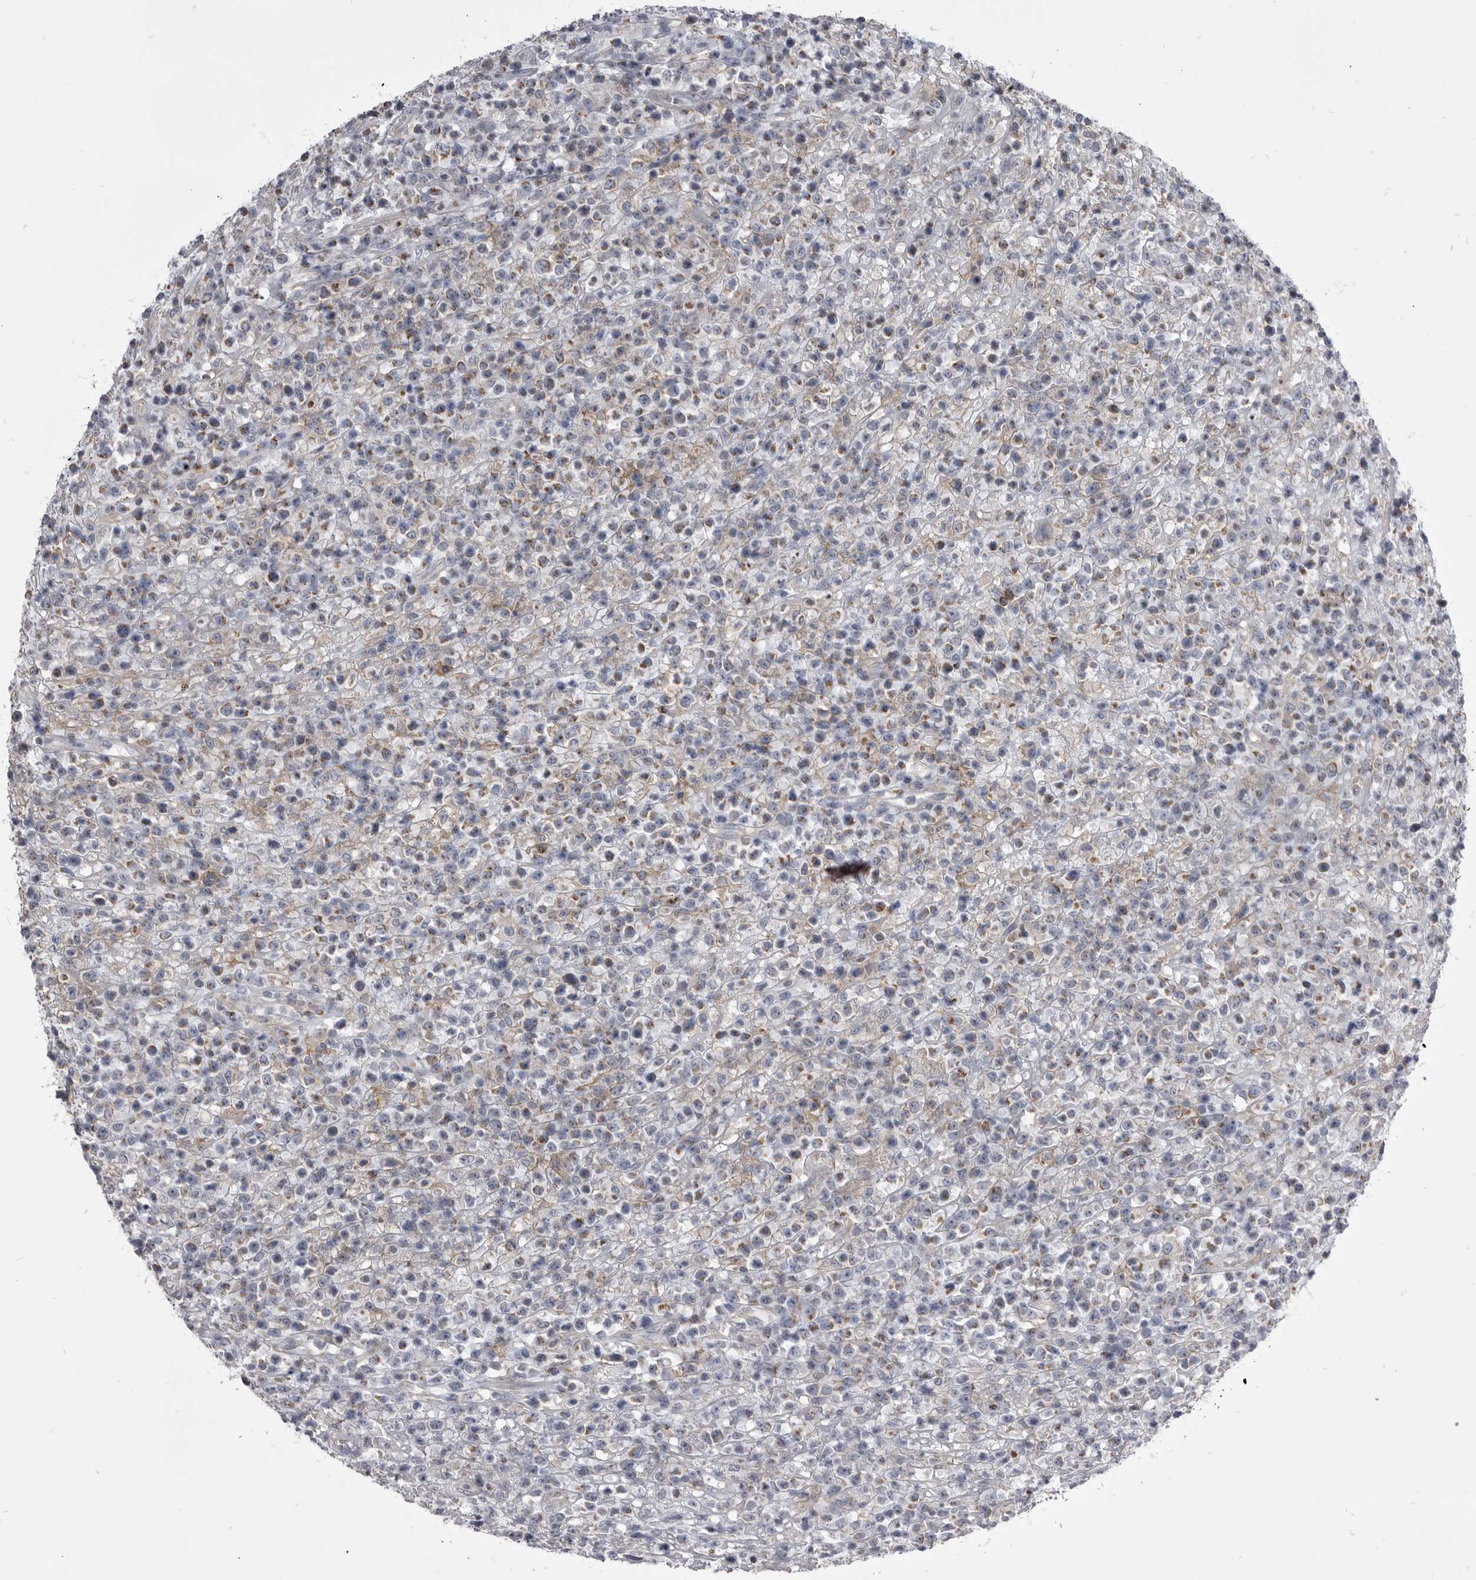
{"staining": {"intensity": "moderate", "quantity": "25%-75%", "location": "cytoplasmic/membranous"}, "tissue": "lymphoma", "cell_type": "Tumor cells", "image_type": "cancer", "snomed": [{"axis": "morphology", "description": "Malignant lymphoma, non-Hodgkin's type, High grade"}, {"axis": "topography", "description": "Colon"}], "caption": "High-grade malignant lymphoma, non-Hodgkin's type stained with IHC reveals moderate cytoplasmic/membranous expression in about 25%-75% of tumor cells. (IHC, brightfield microscopy, high magnification).", "gene": "OPLAH", "patient": {"sex": "female", "age": 53}}